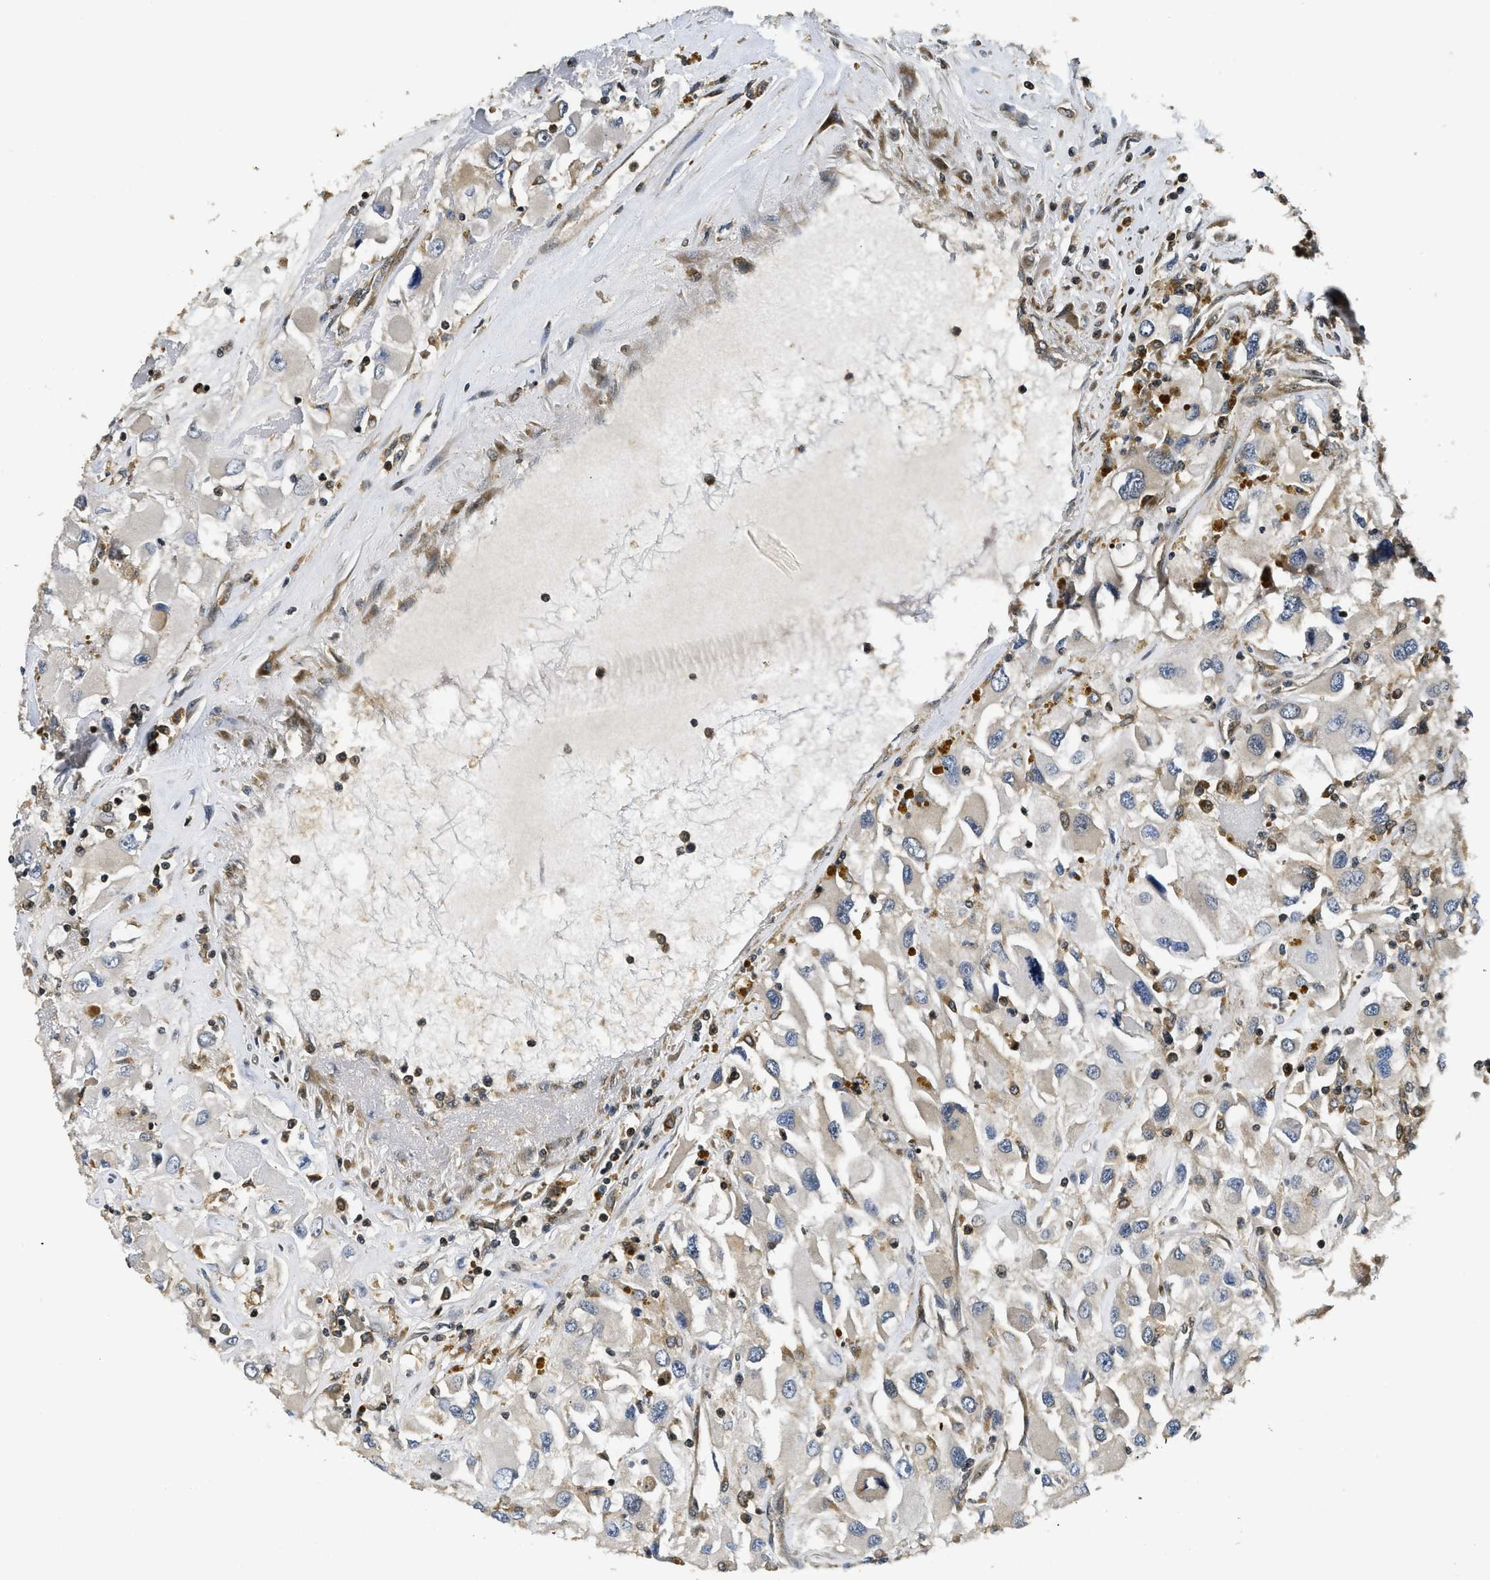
{"staining": {"intensity": "negative", "quantity": "none", "location": "none"}, "tissue": "renal cancer", "cell_type": "Tumor cells", "image_type": "cancer", "snomed": [{"axis": "morphology", "description": "Adenocarcinoma, NOS"}, {"axis": "topography", "description": "Kidney"}], "caption": "High magnification brightfield microscopy of renal cancer (adenocarcinoma) stained with DAB (brown) and counterstained with hematoxylin (blue): tumor cells show no significant staining. (Stains: DAB (3,3'-diaminobenzidine) immunohistochemistry with hematoxylin counter stain, Microscopy: brightfield microscopy at high magnification).", "gene": "ADSL", "patient": {"sex": "female", "age": 52}}